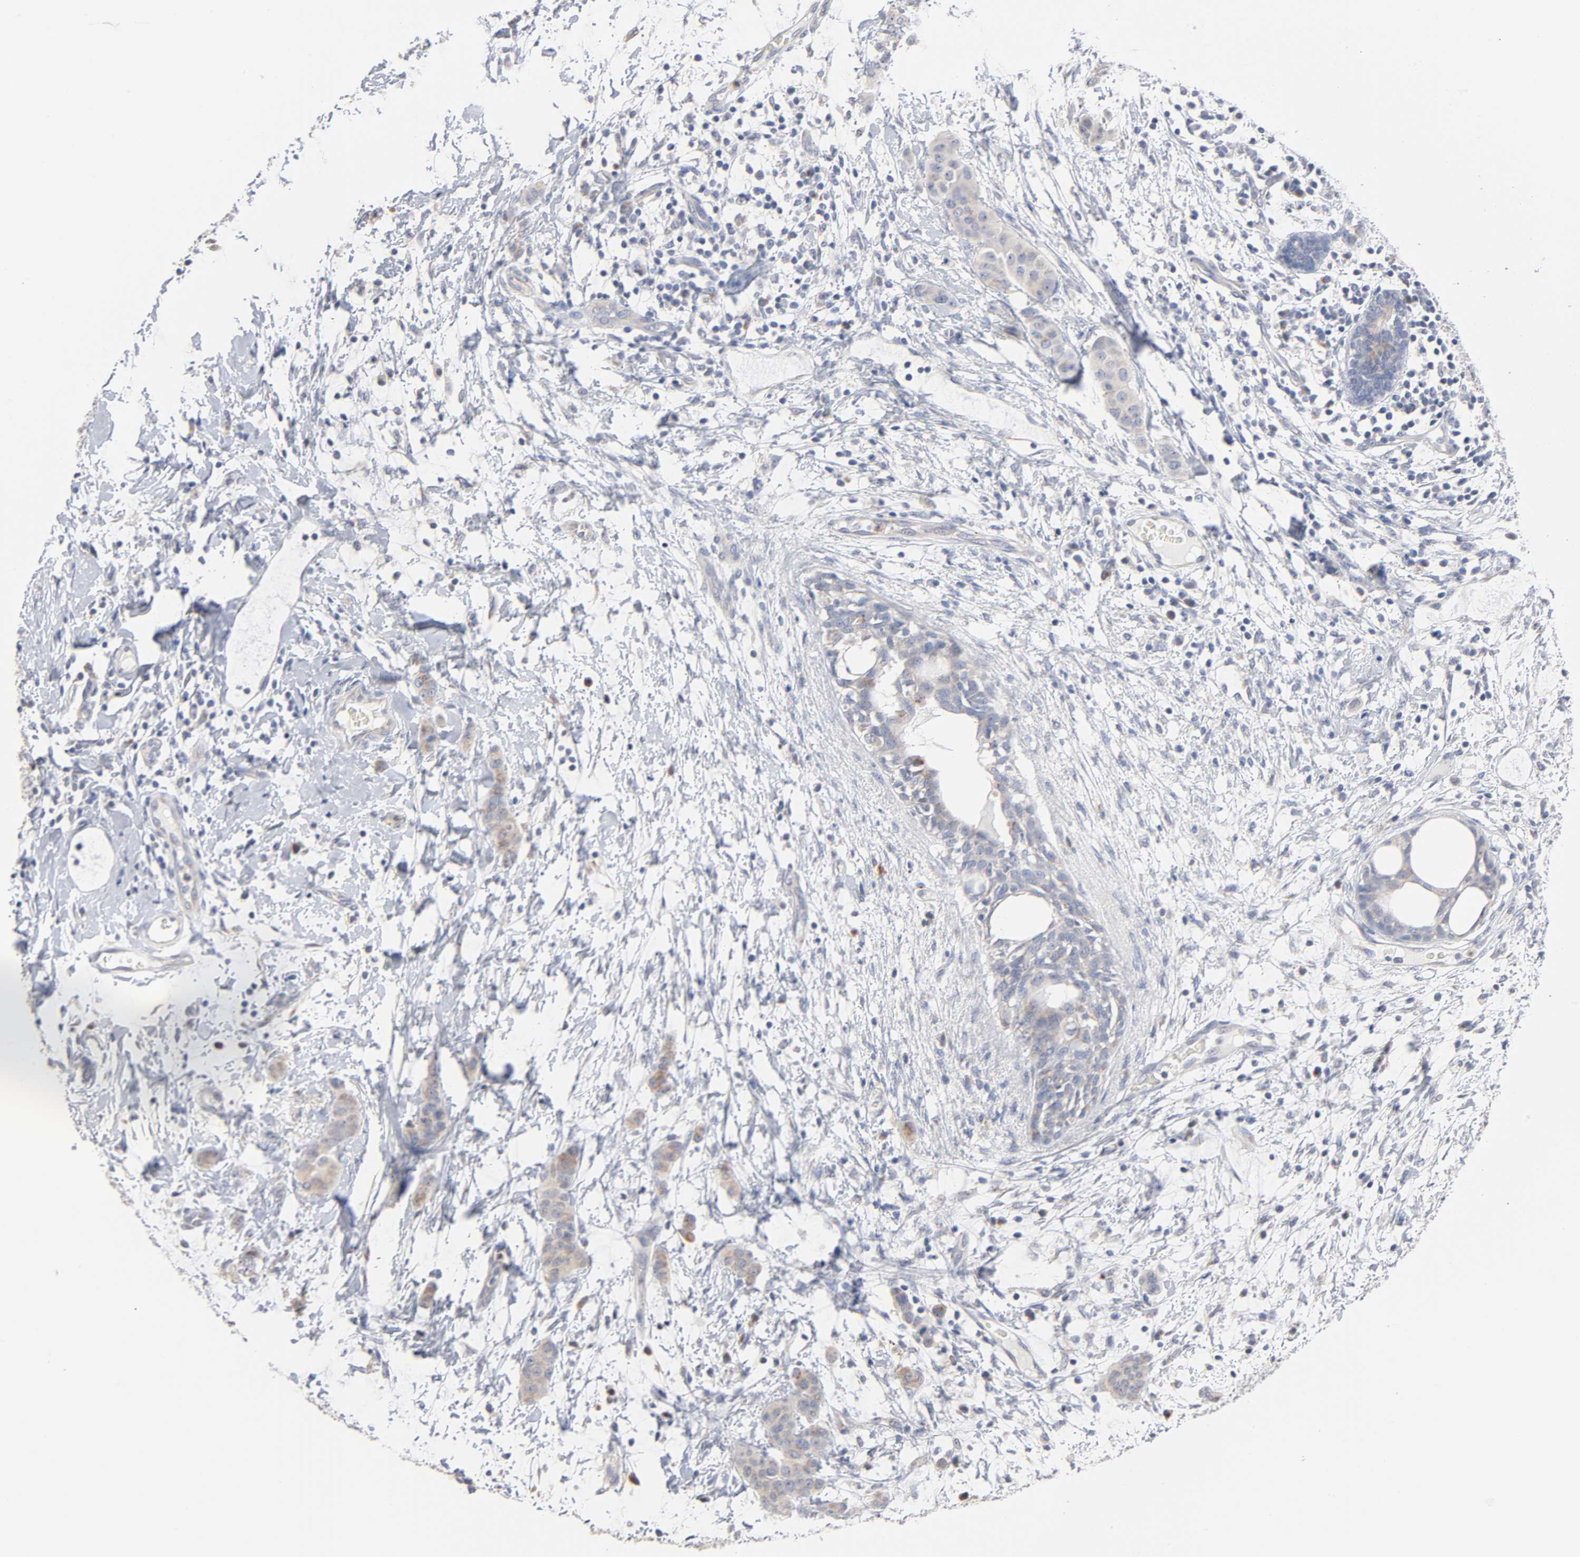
{"staining": {"intensity": "moderate", "quantity": ">75%", "location": "cytoplasmic/membranous"}, "tissue": "breast cancer", "cell_type": "Tumor cells", "image_type": "cancer", "snomed": [{"axis": "morphology", "description": "Duct carcinoma"}, {"axis": "topography", "description": "Breast"}], "caption": "Immunohistochemical staining of human infiltrating ductal carcinoma (breast) shows medium levels of moderate cytoplasmic/membranous protein positivity in about >75% of tumor cells.", "gene": "AK7", "patient": {"sex": "female", "age": 40}}